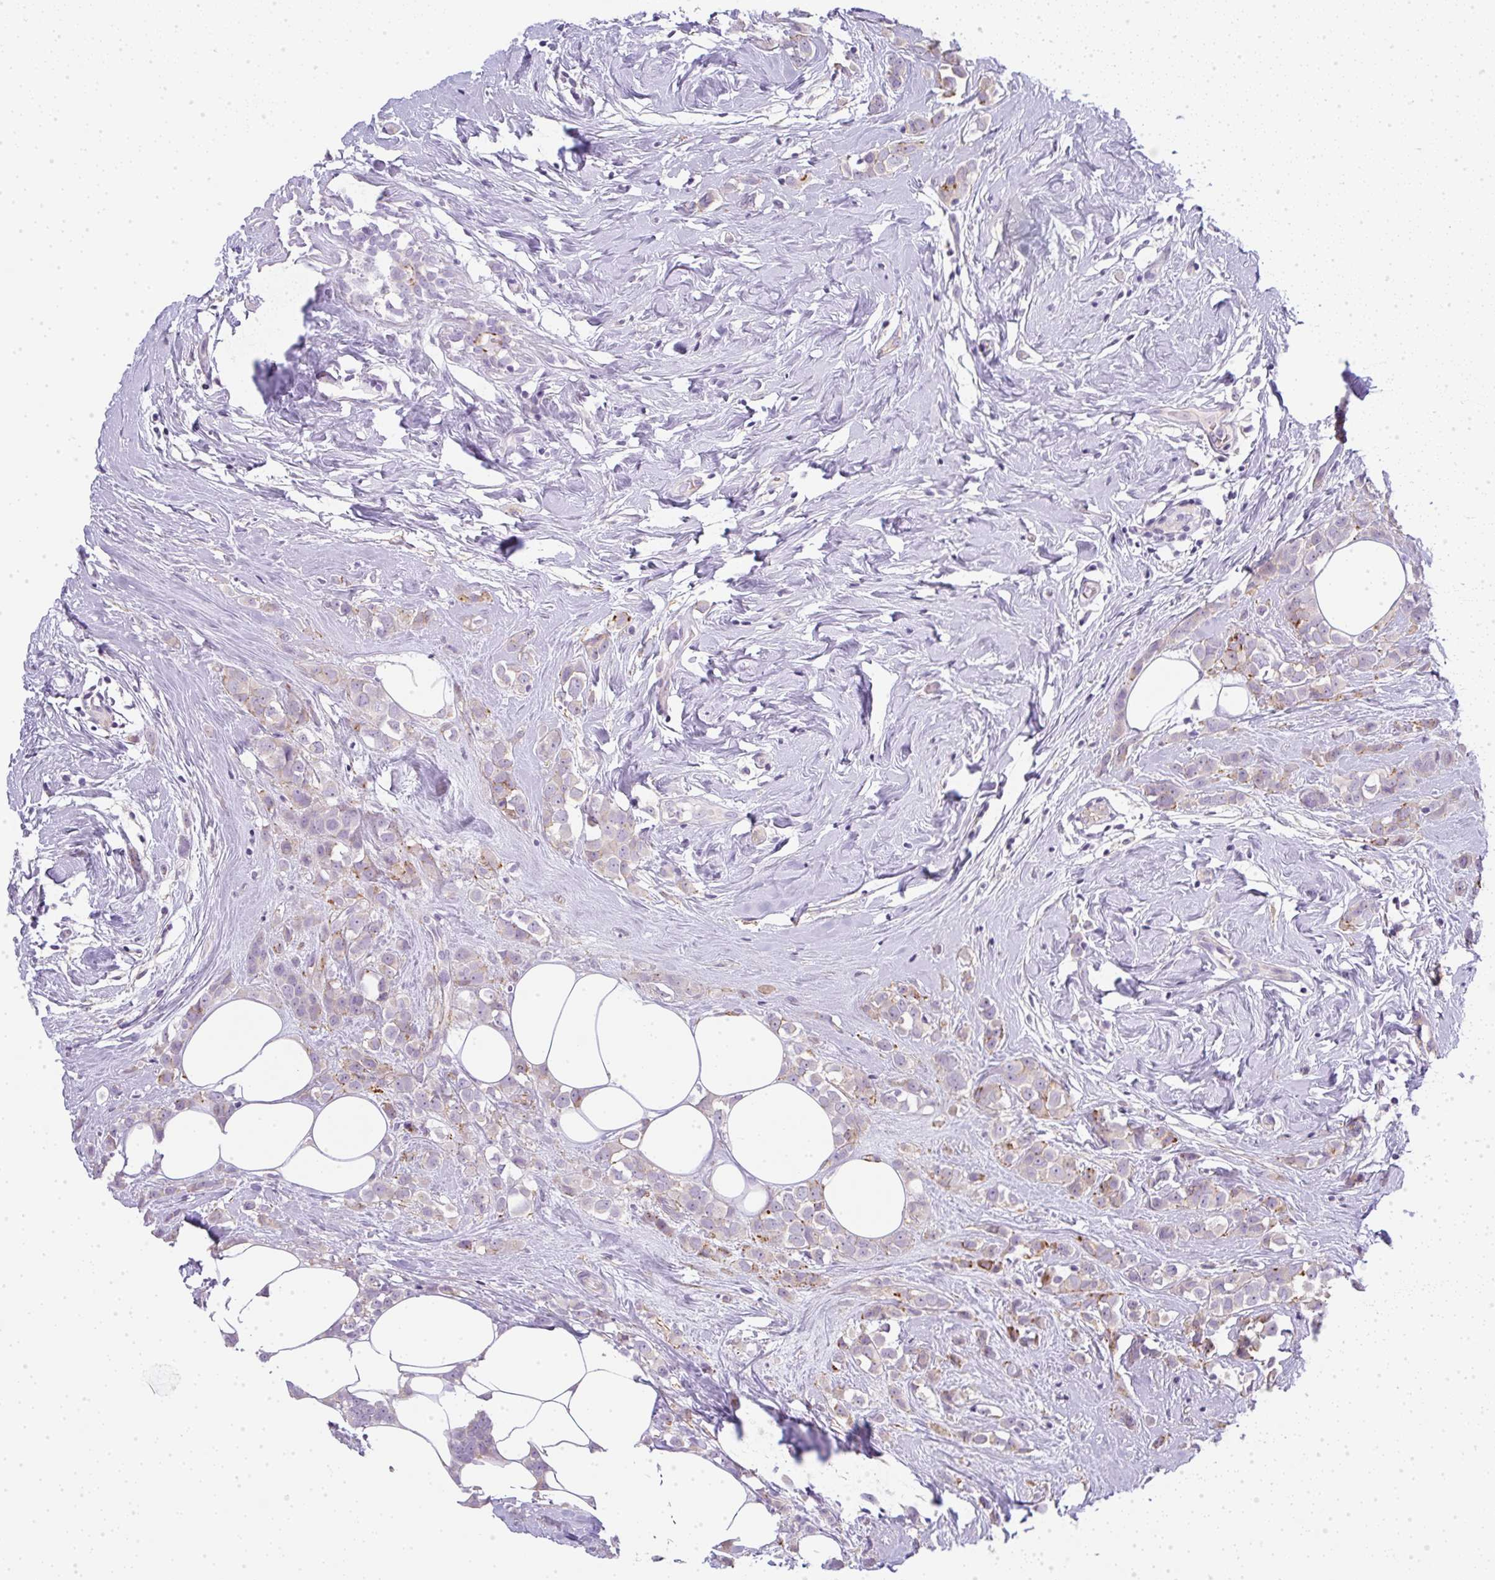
{"staining": {"intensity": "moderate", "quantity": "<25%", "location": "cytoplasmic/membranous"}, "tissue": "breast cancer", "cell_type": "Tumor cells", "image_type": "cancer", "snomed": [{"axis": "morphology", "description": "Duct carcinoma"}, {"axis": "topography", "description": "Breast"}], "caption": "Breast invasive ductal carcinoma was stained to show a protein in brown. There is low levels of moderate cytoplasmic/membranous staining in about <25% of tumor cells. The staining is performed using DAB (3,3'-diaminobenzidine) brown chromogen to label protein expression. The nuclei are counter-stained blue using hematoxylin.", "gene": "LPAR4", "patient": {"sex": "female", "age": 80}}